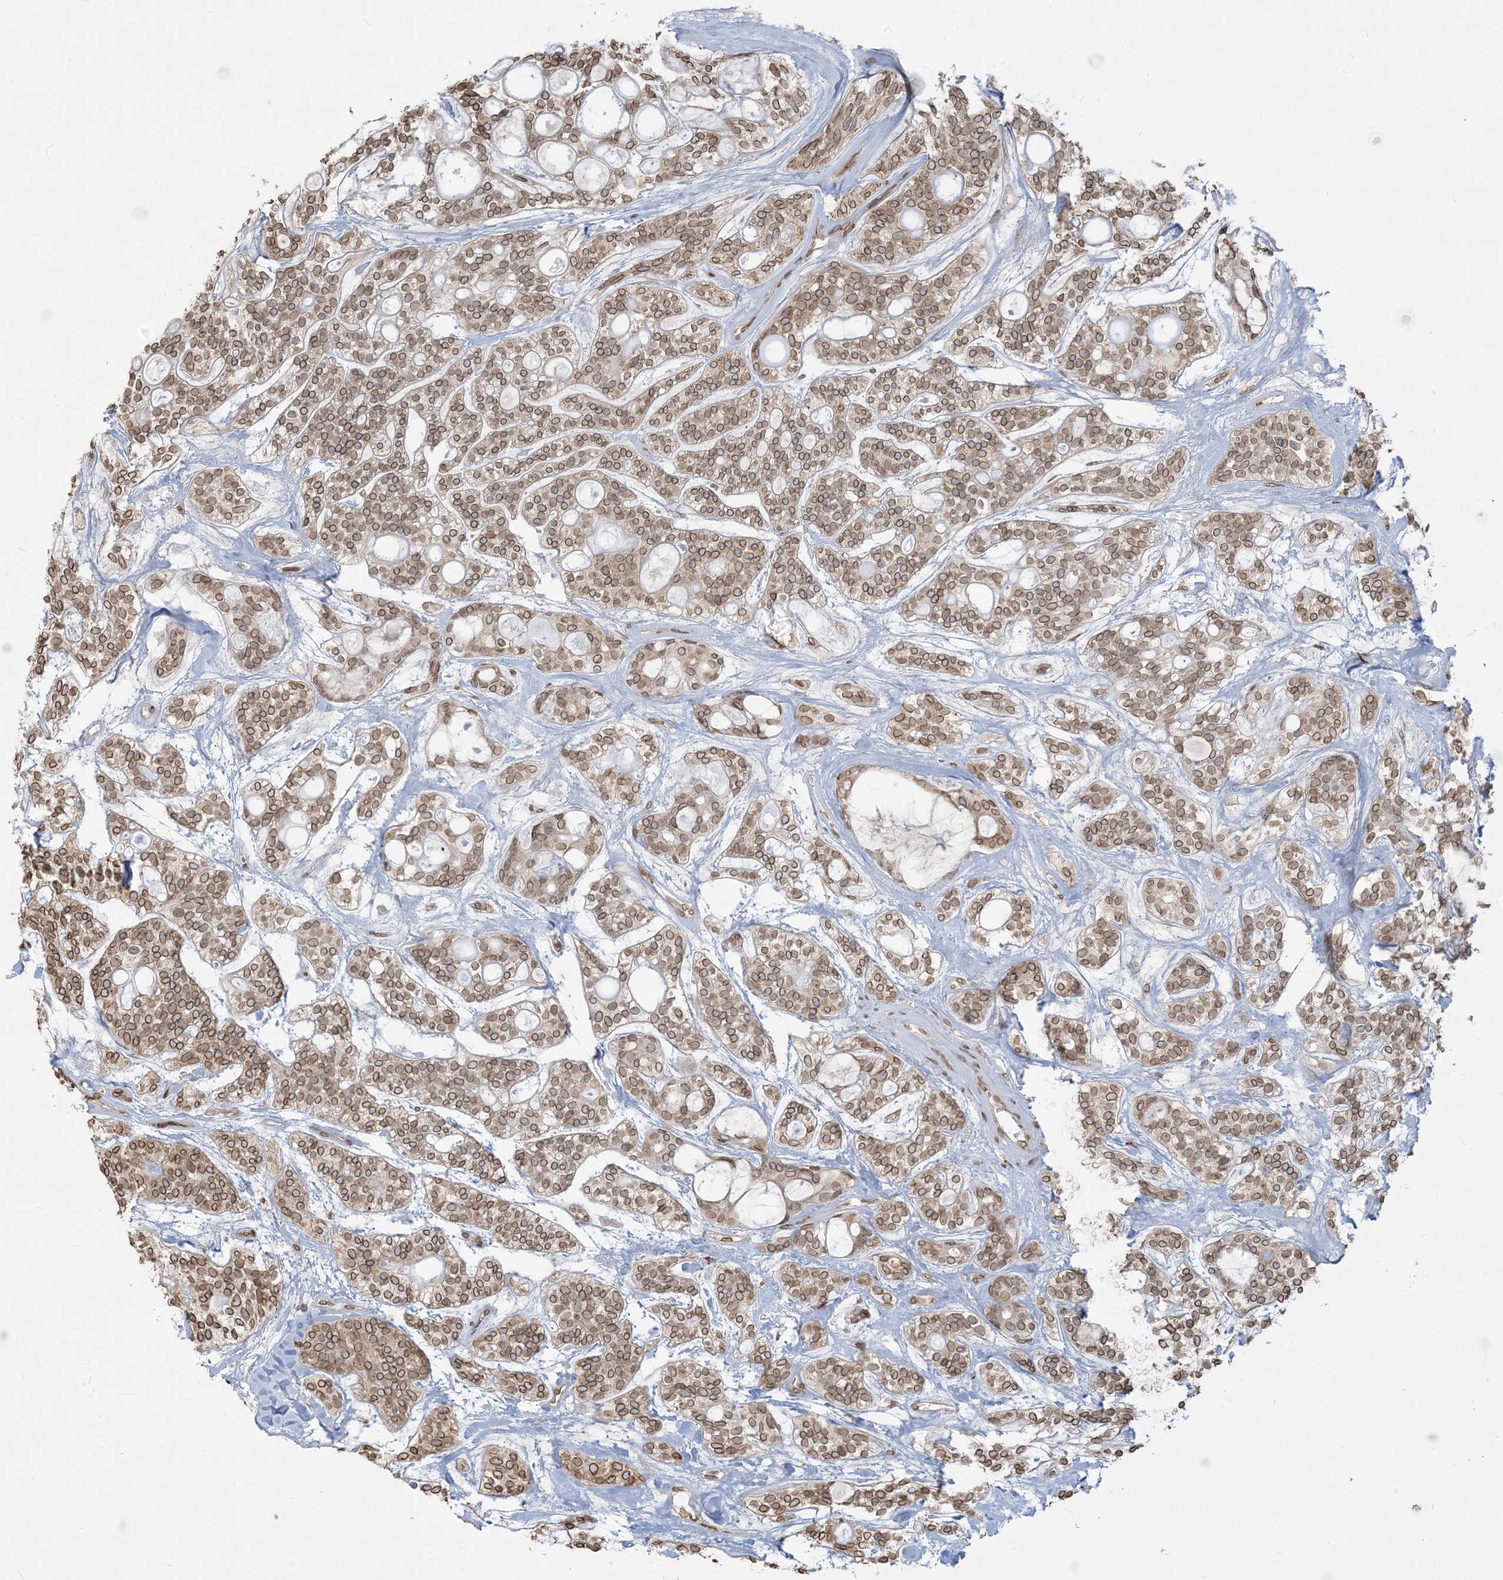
{"staining": {"intensity": "moderate", "quantity": ">75%", "location": "cytoplasmic/membranous,nuclear"}, "tissue": "head and neck cancer", "cell_type": "Tumor cells", "image_type": "cancer", "snomed": [{"axis": "morphology", "description": "Adenocarcinoma, NOS"}, {"axis": "topography", "description": "Head-Neck"}], "caption": "Head and neck adenocarcinoma tissue displays moderate cytoplasmic/membranous and nuclear expression in approximately >75% of tumor cells", "gene": "WWP1", "patient": {"sex": "male", "age": 66}}